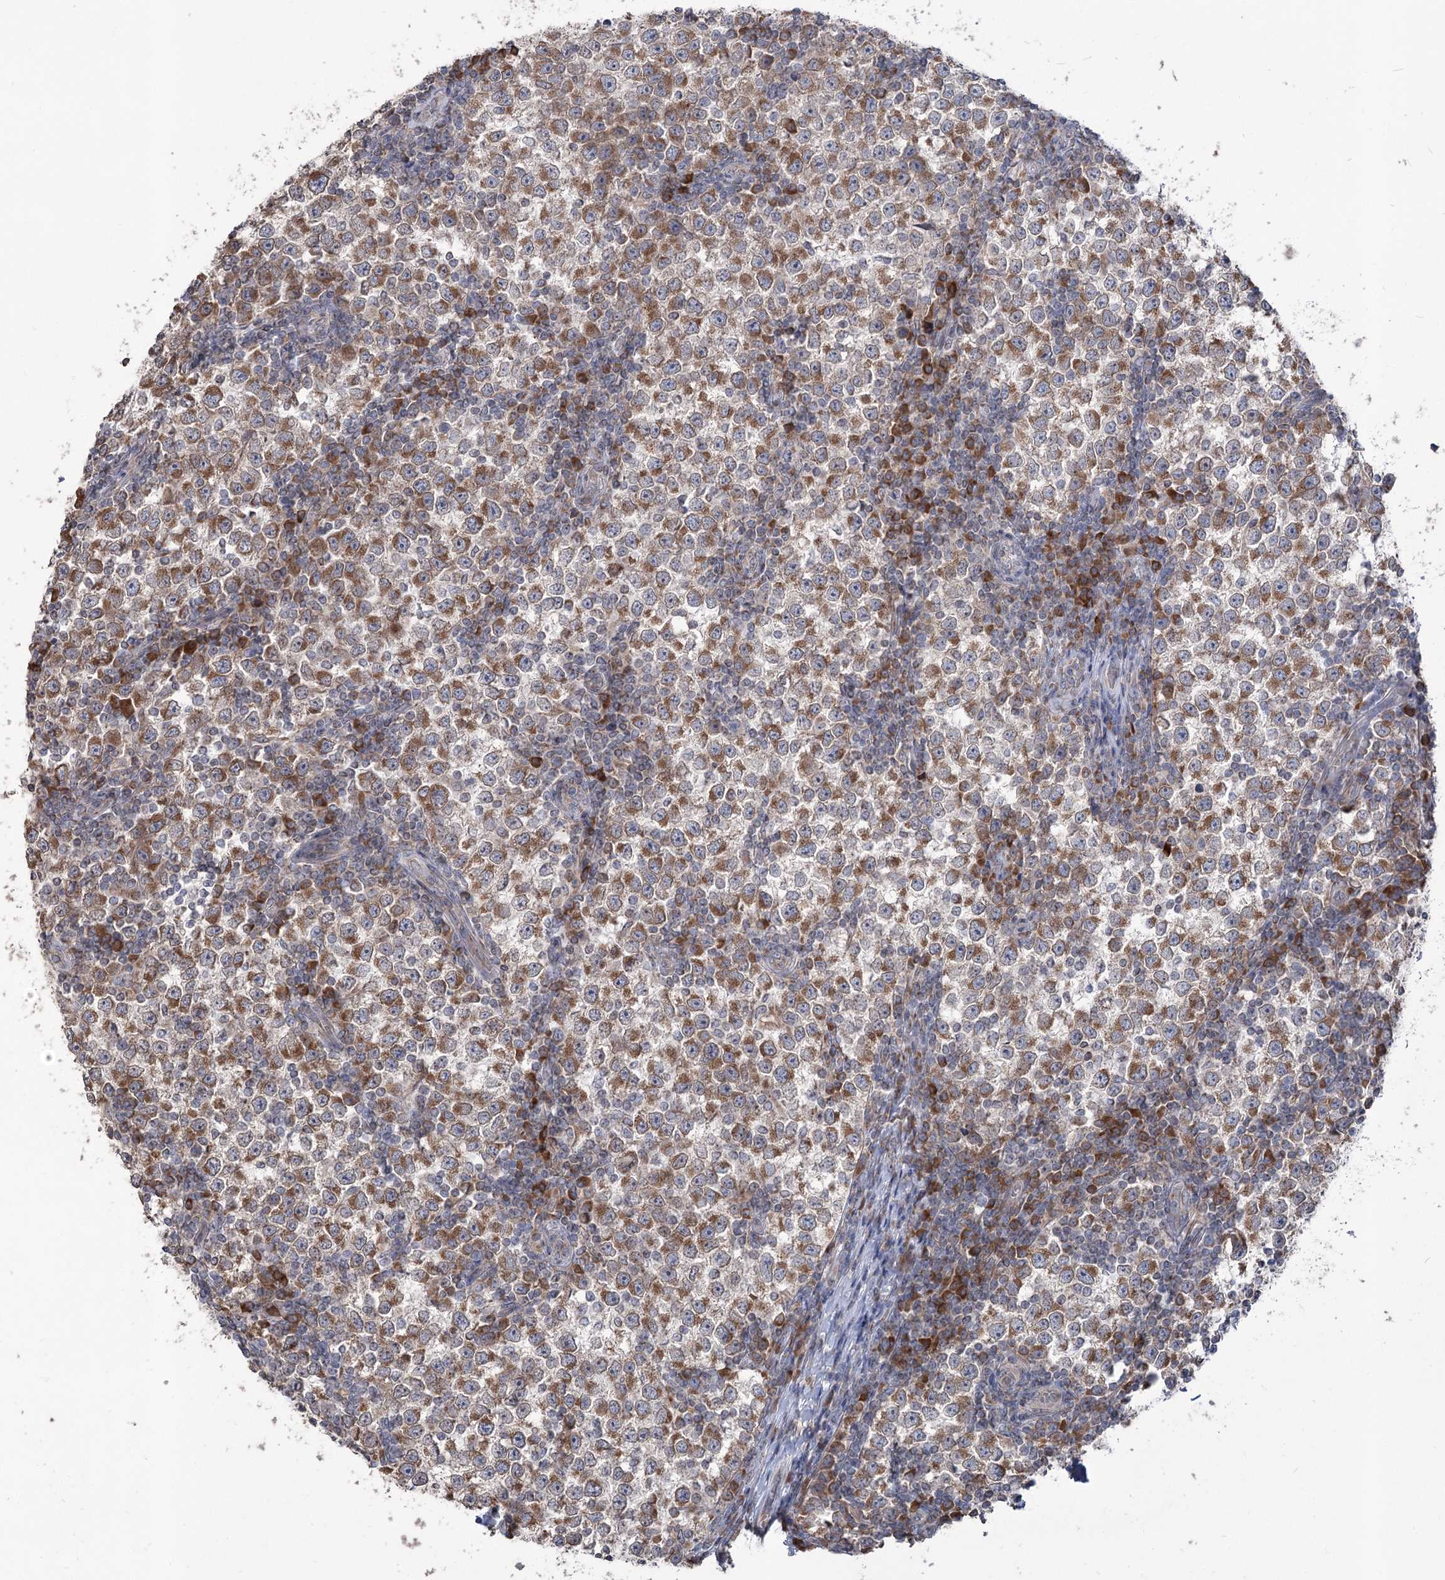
{"staining": {"intensity": "moderate", "quantity": ">75%", "location": "cytoplasmic/membranous"}, "tissue": "testis cancer", "cell_type": "Tumor cells", "image_type": "cancer", "snomed": [{"axis": "morphology", "description": "Seminoma, NOS"}, {"axis": "topography", "description": "Testis"}], "caption": "Brown immunohistochemical staining in testis seminoma demonstrates moderate cytoplasmic/membranous expression in approximately >75% of tumor cells.", "gene": "STT3B", "patient": {"sex": "male", "age": 65}}